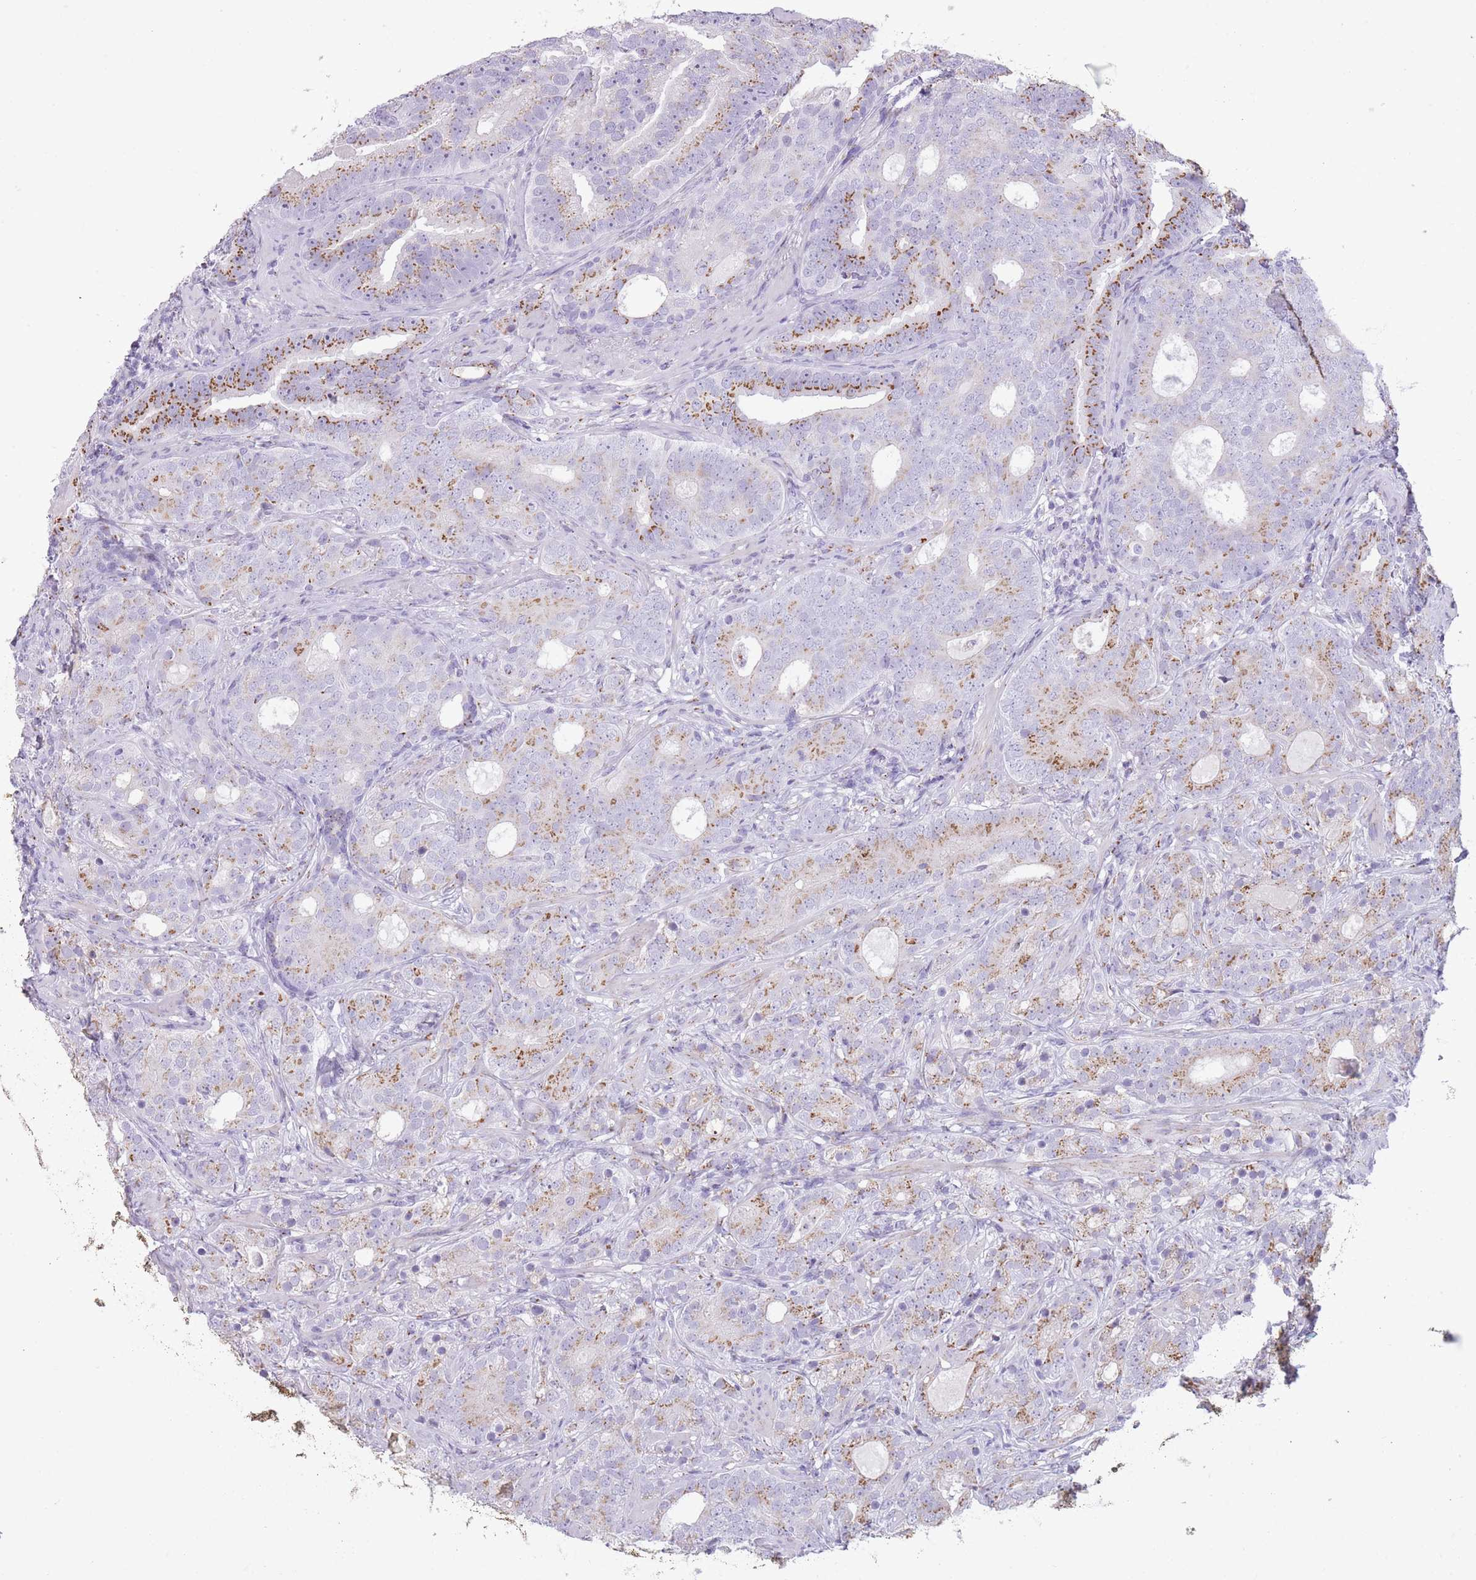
{"staining": {"intensity": "moderate", "quantity": "25%-75%", "location": "cytoplasmic/membranous"}, "tissue": "prostate cancer", "cell_type": "Tumor cells", "image_type": "cancer", "snomed": [{"axis": "morphology", "description": "Adenocarcinoma, High grade"}, {"axis": "topography", "description": "Prostate"}], "caption": "Tumor cells display medium levels of moderate cytoplasmic/membranous expression in approximately 25%-75% of cells in high-grade adenocarcinoma (prostate). The protein of interest is shown in brown color, while the nuclei are stained blue.", "gene": "B4GALT2", "patient": {"sex": "male", "age": 64}}